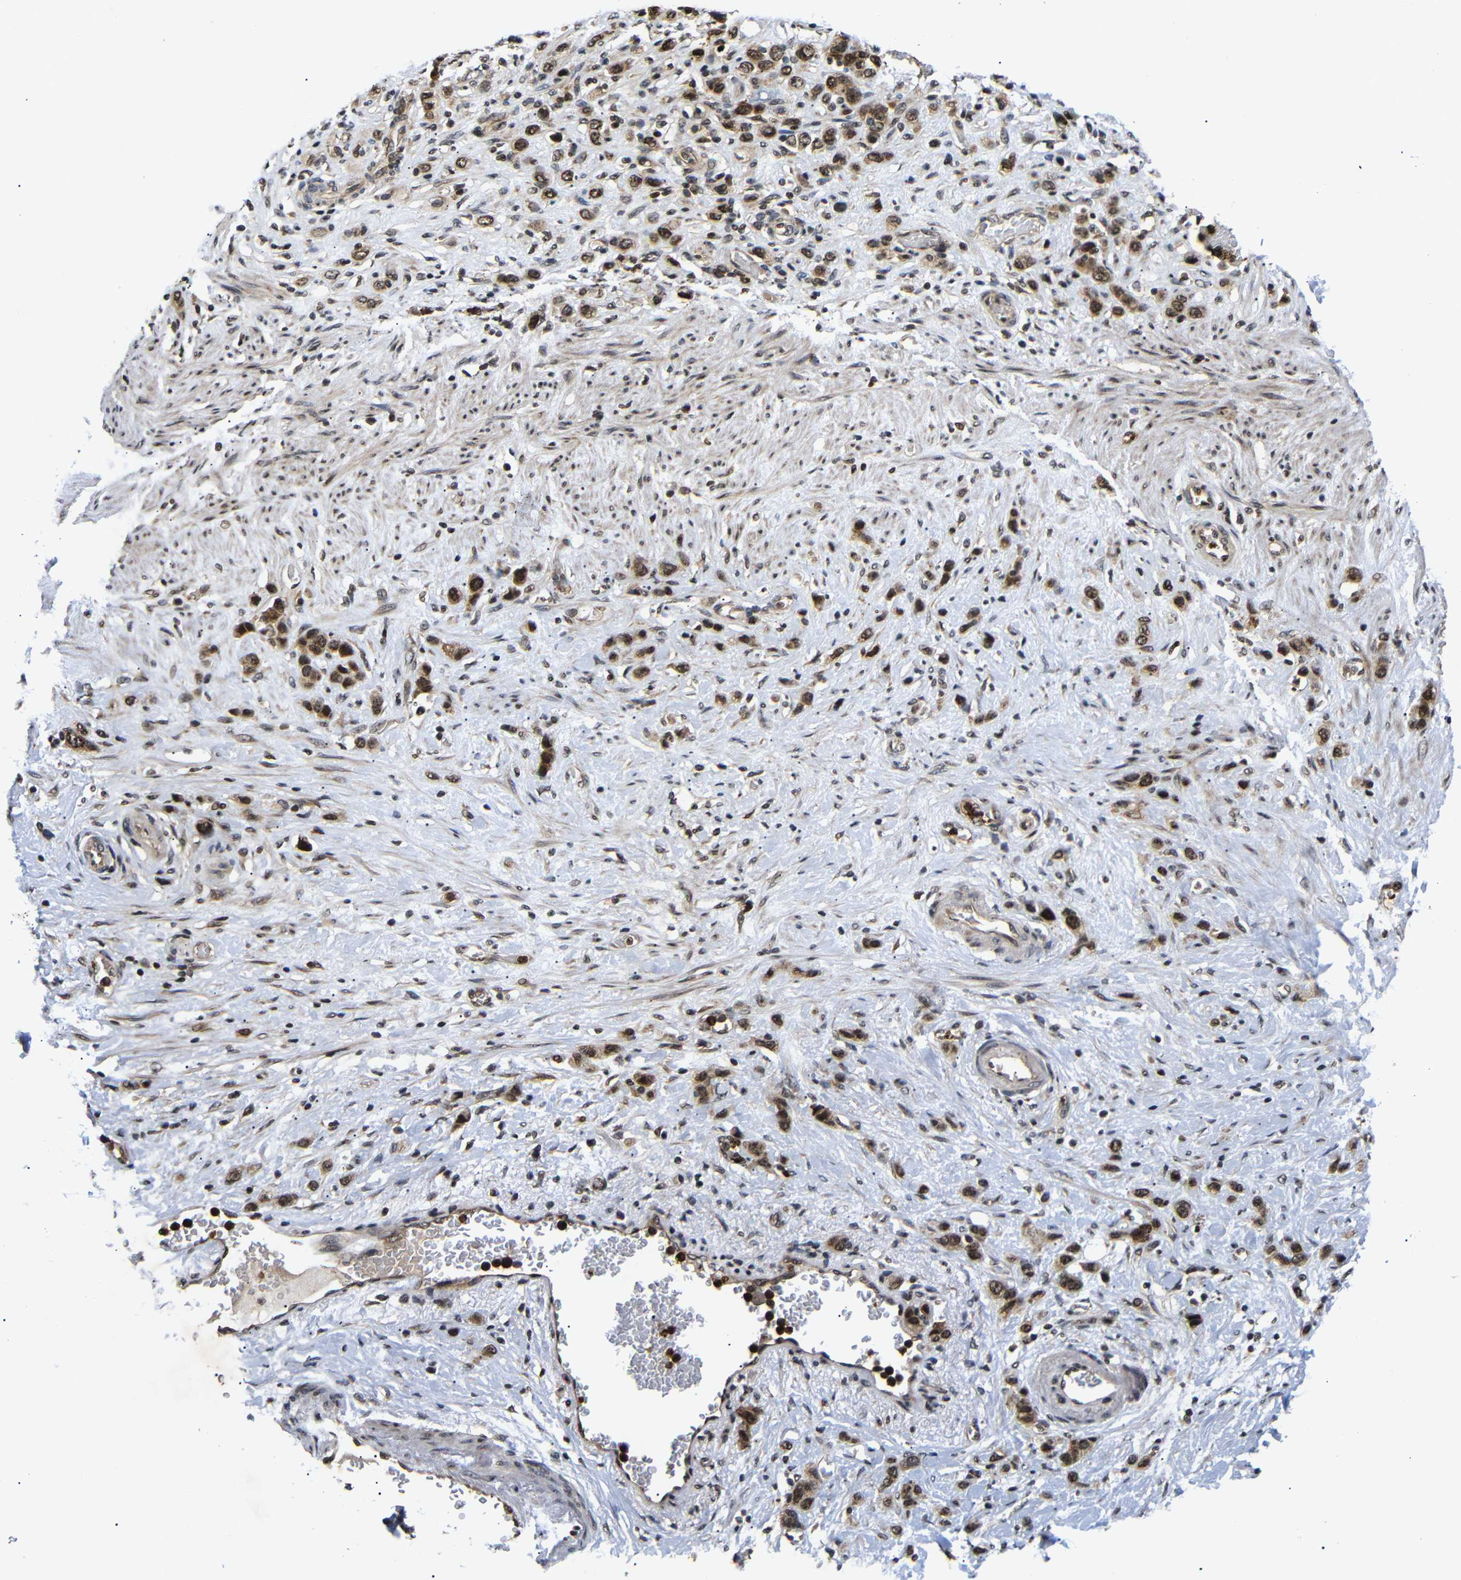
{"staining": {"intensity": "strong", "quantity": ">75%", "location": "cytoplasmic/membranous,nuclear"}, "tissue": "stomach cancer", "cell_type": "Tumor cells", "image_type": "cancer", "snomed": [{"axis": "morphology", "description": "Adenocarcinoma, NOS"}, {"axis": "morphology", "description": "Adenocarcinoma, High grade"}, {"axis": "topography", "description": "Stomach, upper"}, {"axis": "topography", "description": "Stomach, lower"}], "caption": "High-magnification brightfield microscopy of stomach cancer stained with DAB (brown) and counterstained with hematoxylin (blue). tumor cells exhibit strong cytoplasmic/membranous and nuclear positivity is identified in about>75% of cells. The staining is performed using DAB brown chromogen to label protein expression. The nuclei are counter-stained blue using hematoxylin.", "gene": "KIF23", "patient": {"sex": "female", "age": 65}}